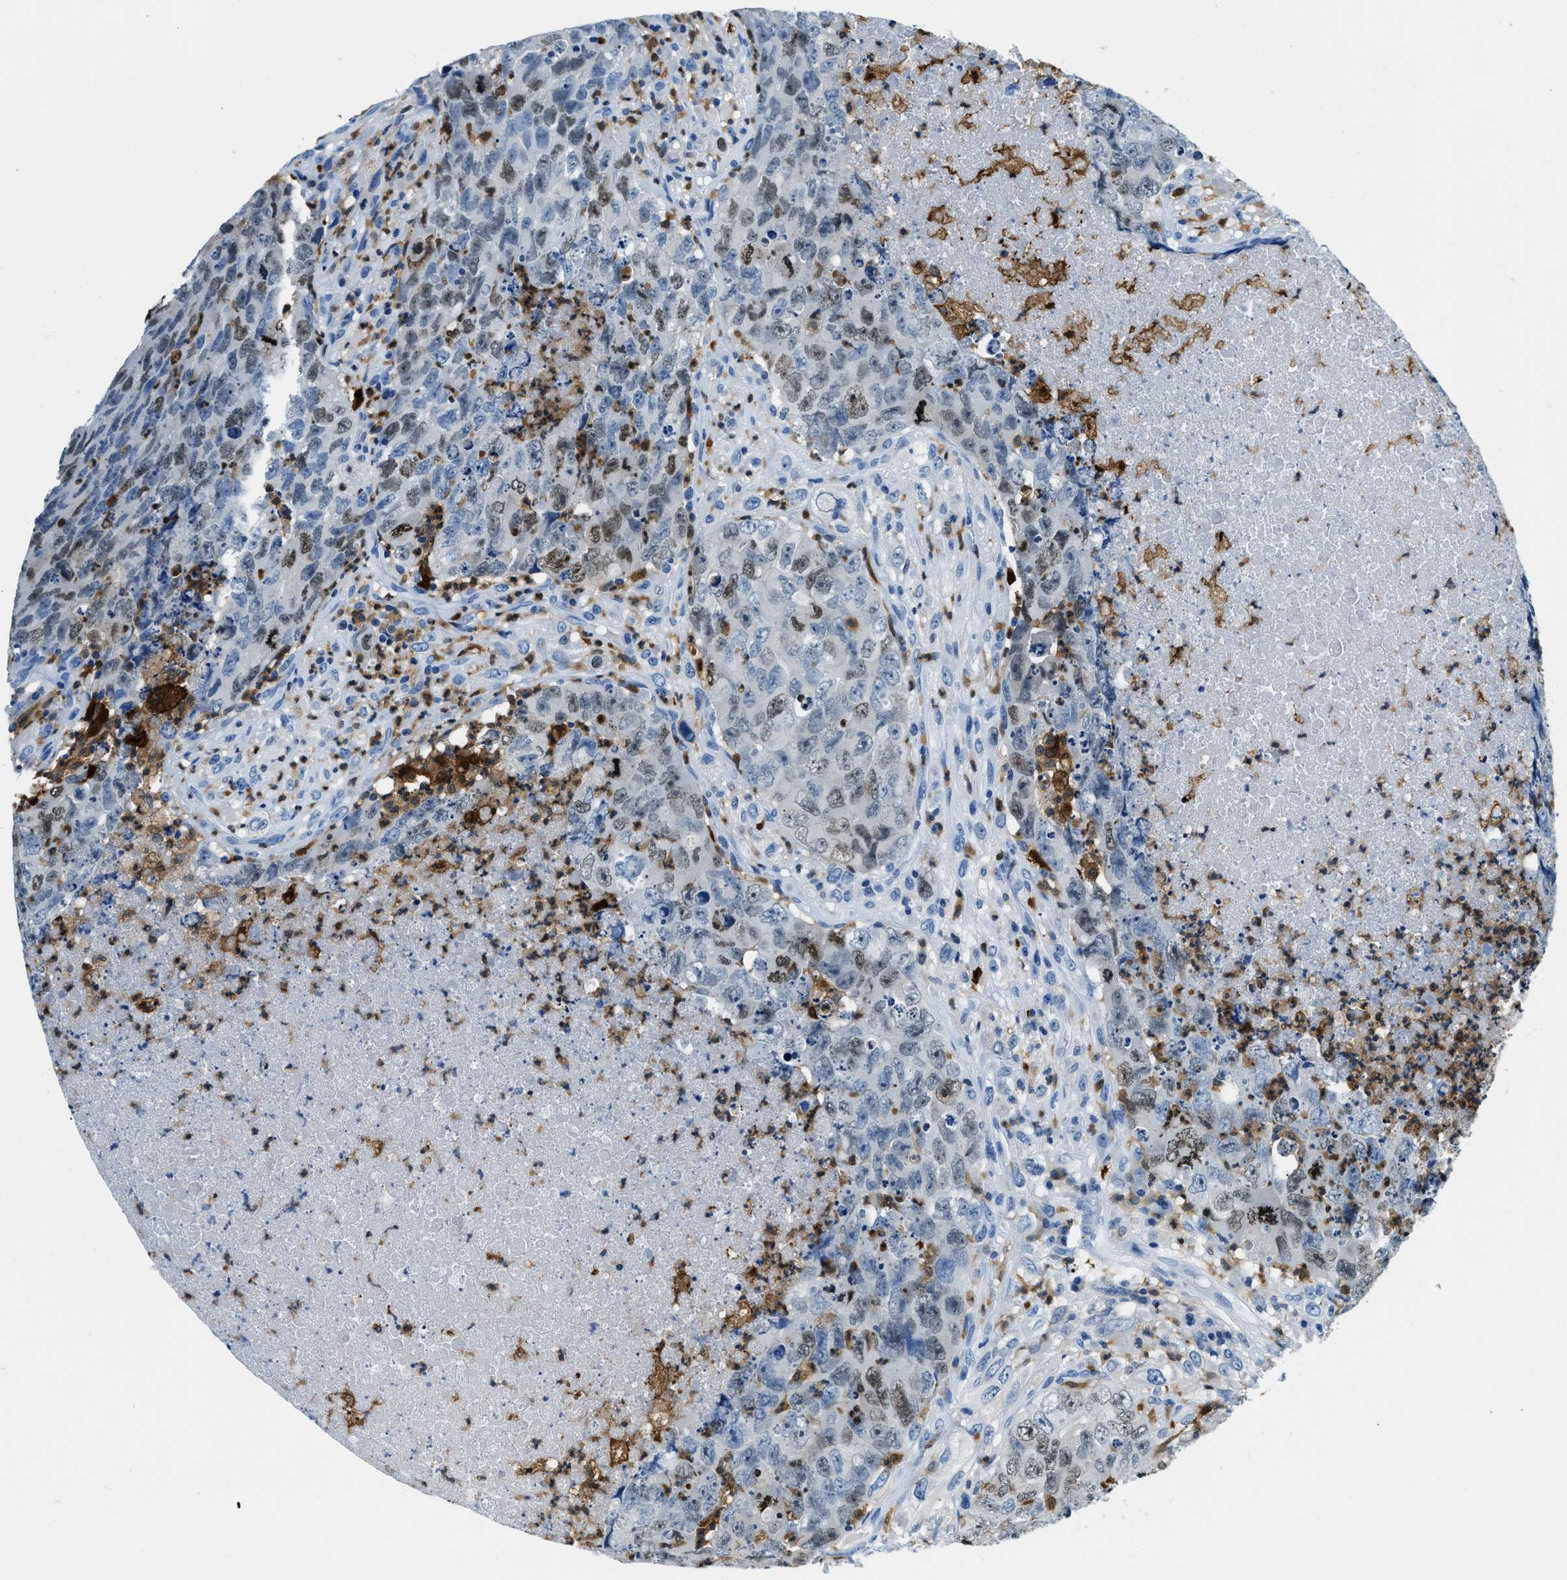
{"staining": {"intensity": "weak", "quantity": "<25%", "location": "nuclear"}, "tissue": "testis cancer", "cell_type": "Tumor cells", "image_type": "cancer", "snomed": [{"axis": "morphology", "description": "Carcinoma, Embryonal, NOS"}, {"axis": "topography", "description": "Testis"}], "caption": "High magnification brightfield microscopy of testis cancer (embryonal carcinoma) stained with DAB (brown) and counterstained with hematoxylin (blue): tumor cells show no significant expression.", "gene": "CAPG", "patient": {"sex": "male", "age": 32}}